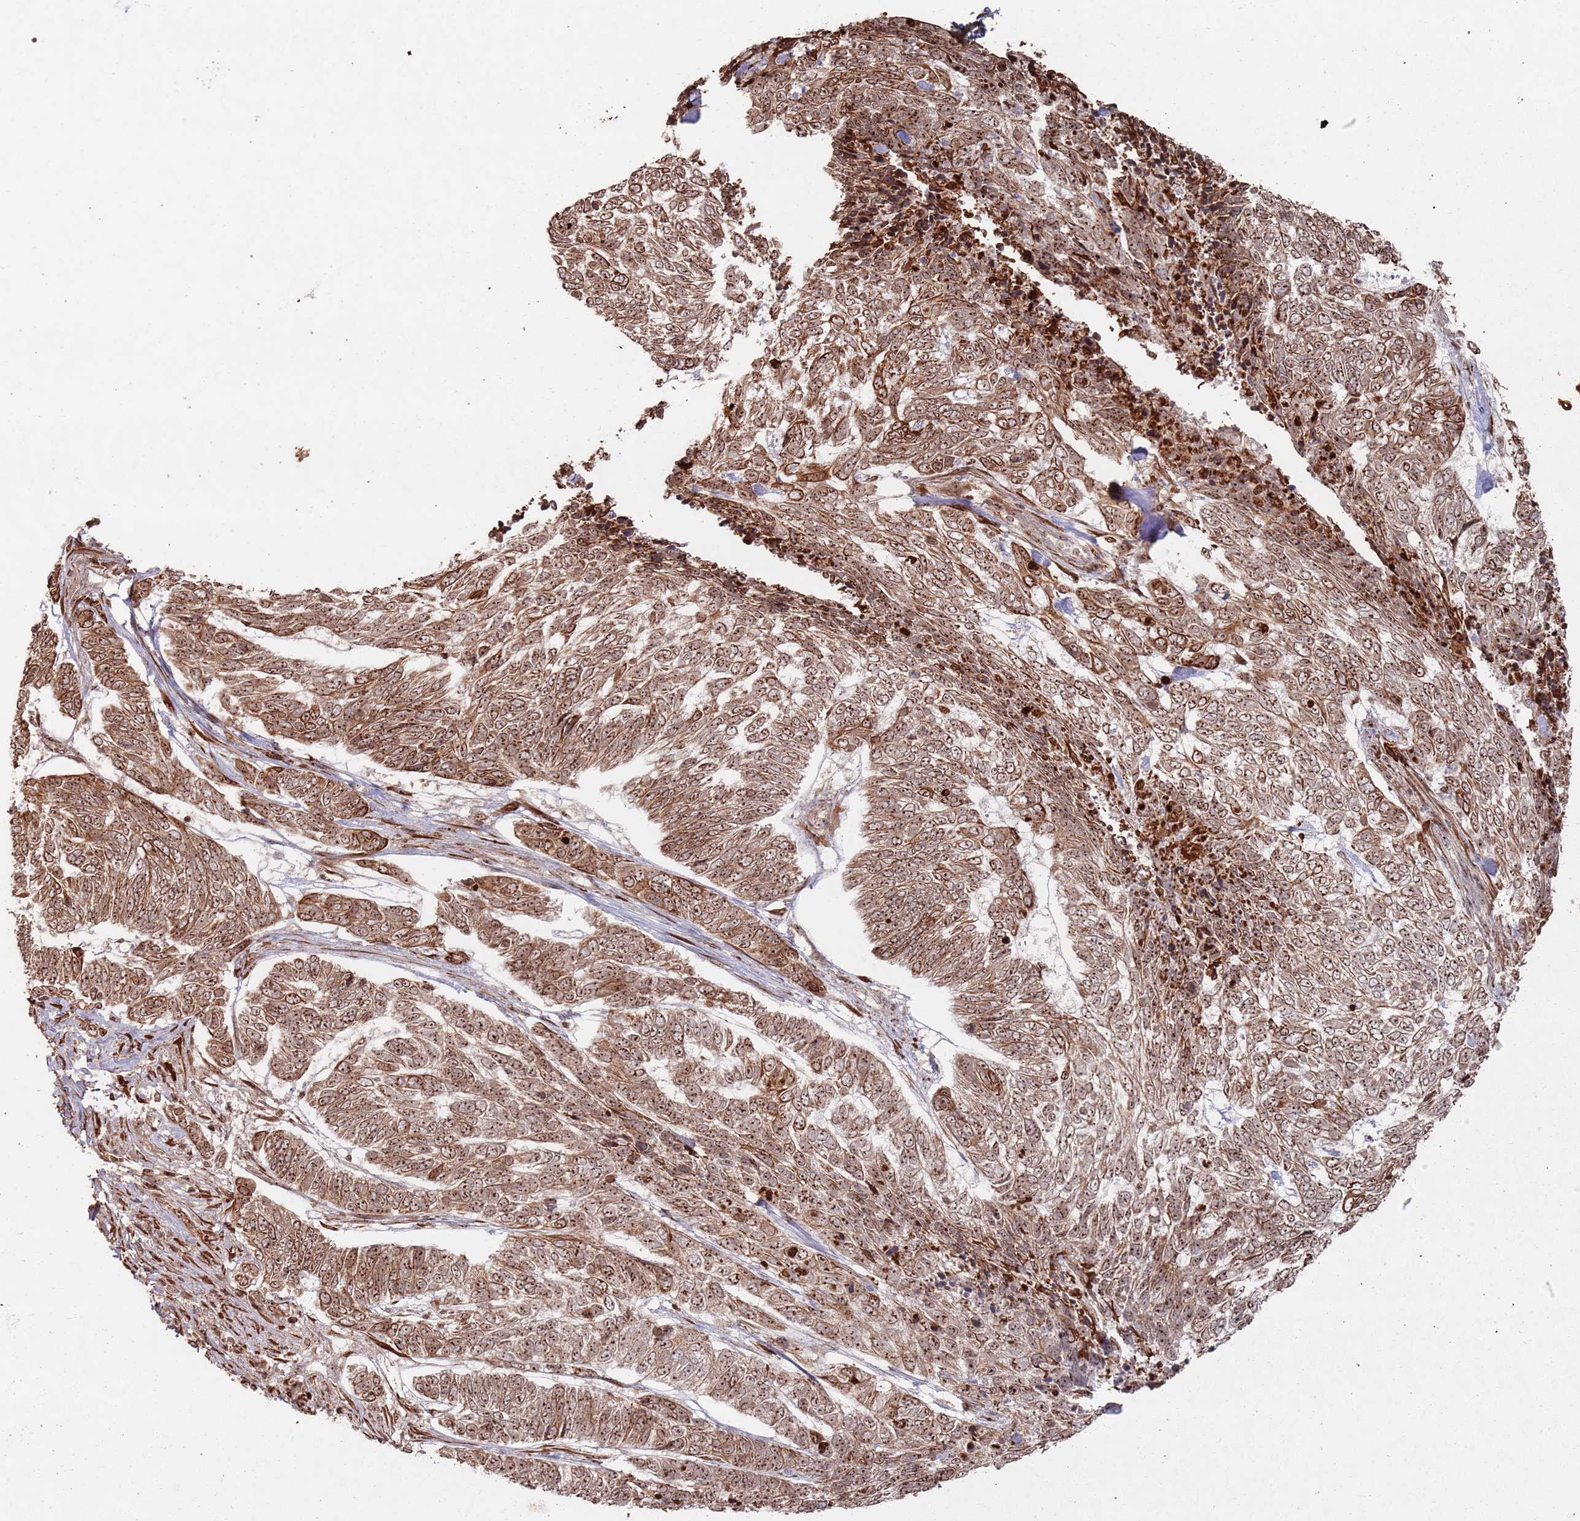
{"staining": {"intensity": "moderate", "quantity": ">75%", "location": "cytoplasmic/membranous,nuclear"}, "tissue": "skin cancer", "cell_type": "Tumor cells", "image_type": "cancer", "snomed": [{"axis": "morphology", "description": "Basal cell carcinoma"}, {"axis": "topography", "description": "Skin"}], "caption": "Immunohistochemical staining of human skin cancer shows moderate cytoplasmic/membranous and nuclear protein staining in approximately >75% of tumor cells.", "gene": "UTP11", "patient": {"sex": "female", "age": 65}}